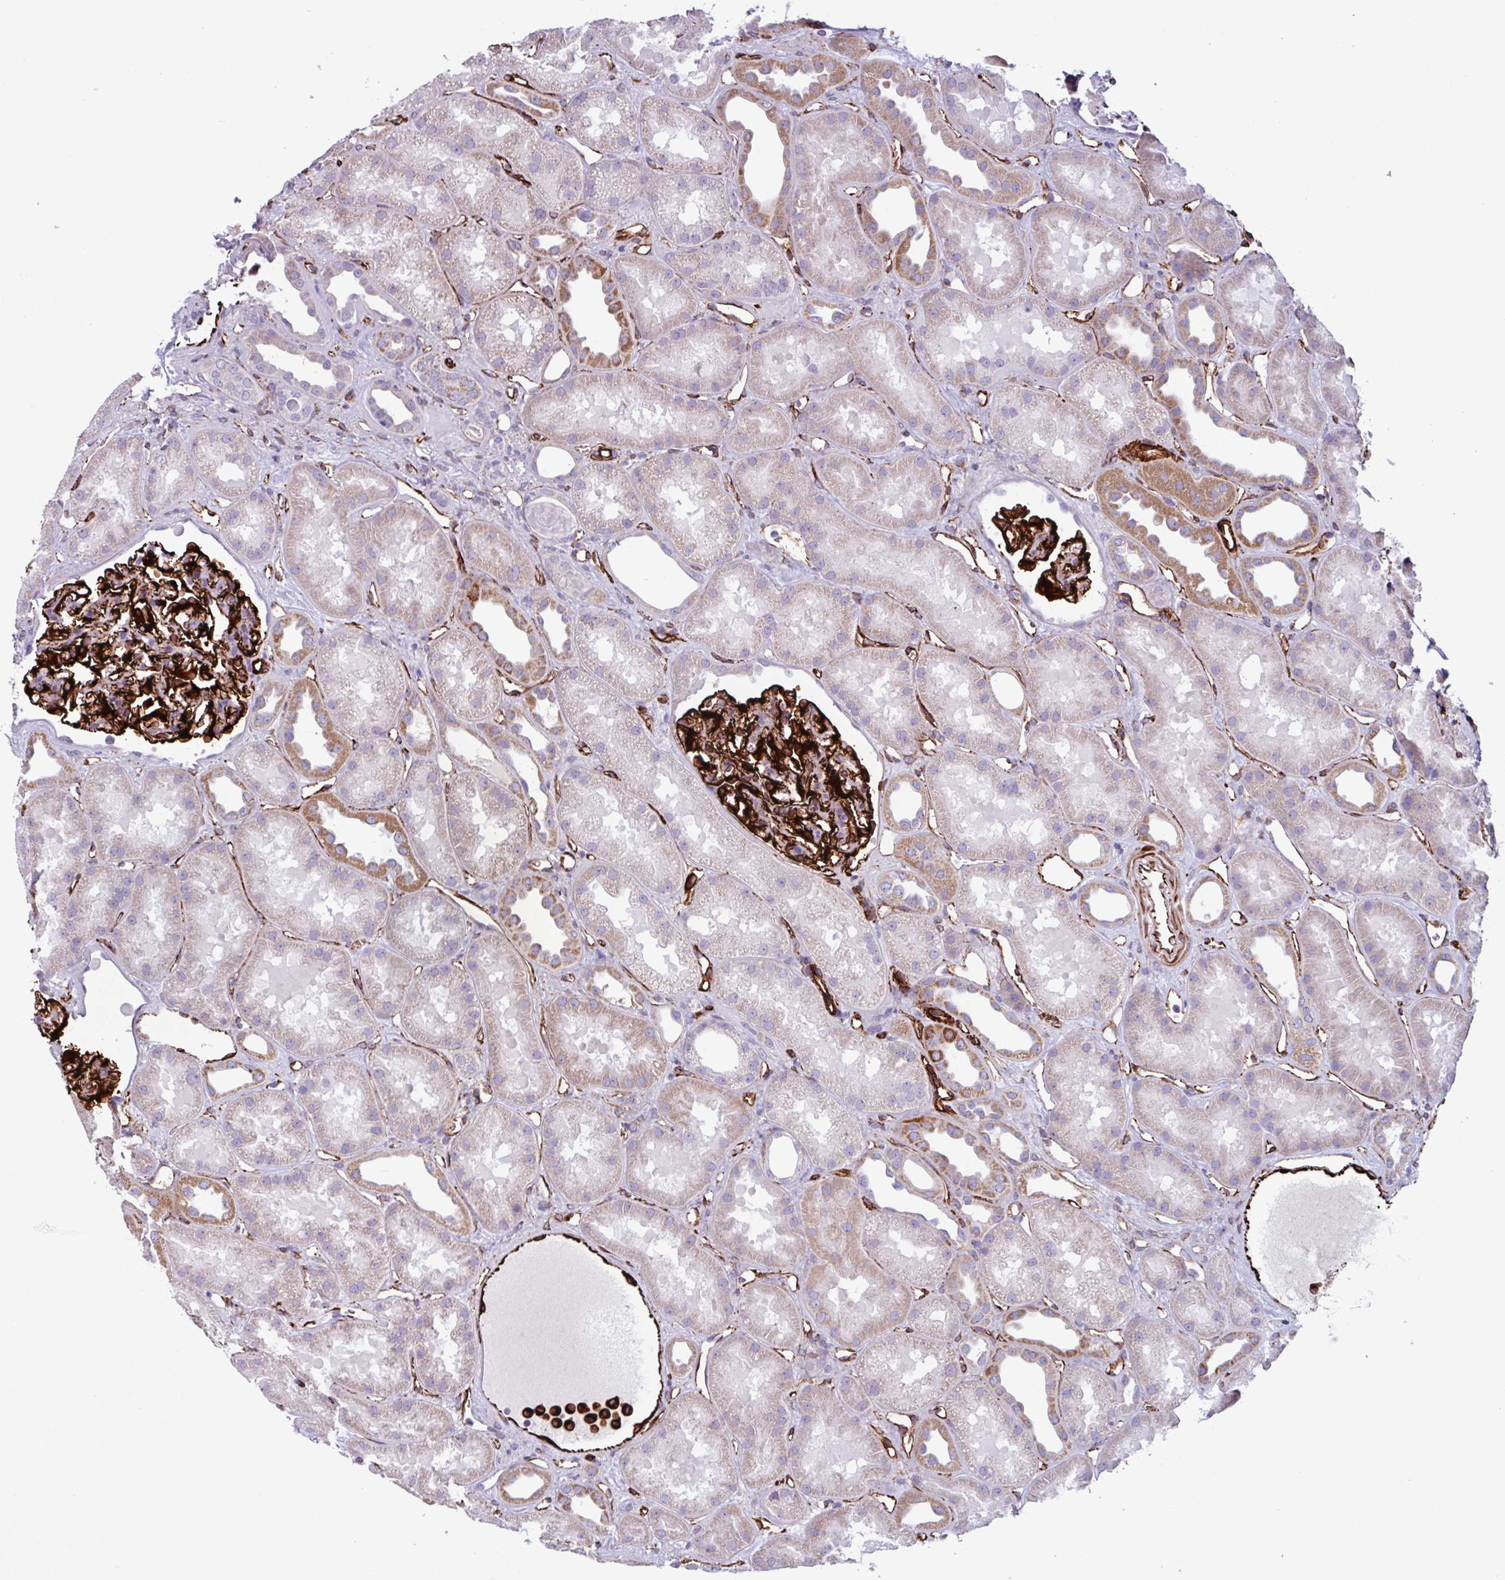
{"staining": {"intensity": "strong", "quantity": ">75%", "location": "cytoplasmic/membranous"}, "tissue": "kidney", "cell_type": "Cells in glomeruli", "image_type": "normal", "snomed": [{"axis": "morphology", "description": "Normal tissue, NOS"}, {"axis": "topography", "description": "Kidney"}], "caption": "A photomicrograph of human kidney stained for a protein displays strong cytoplasmic/membranous brown staining in cells in glomeruli. Nuclei are stained in blue.", "gene": "BTD", "patient": {"sex": "male", "age": 61}}